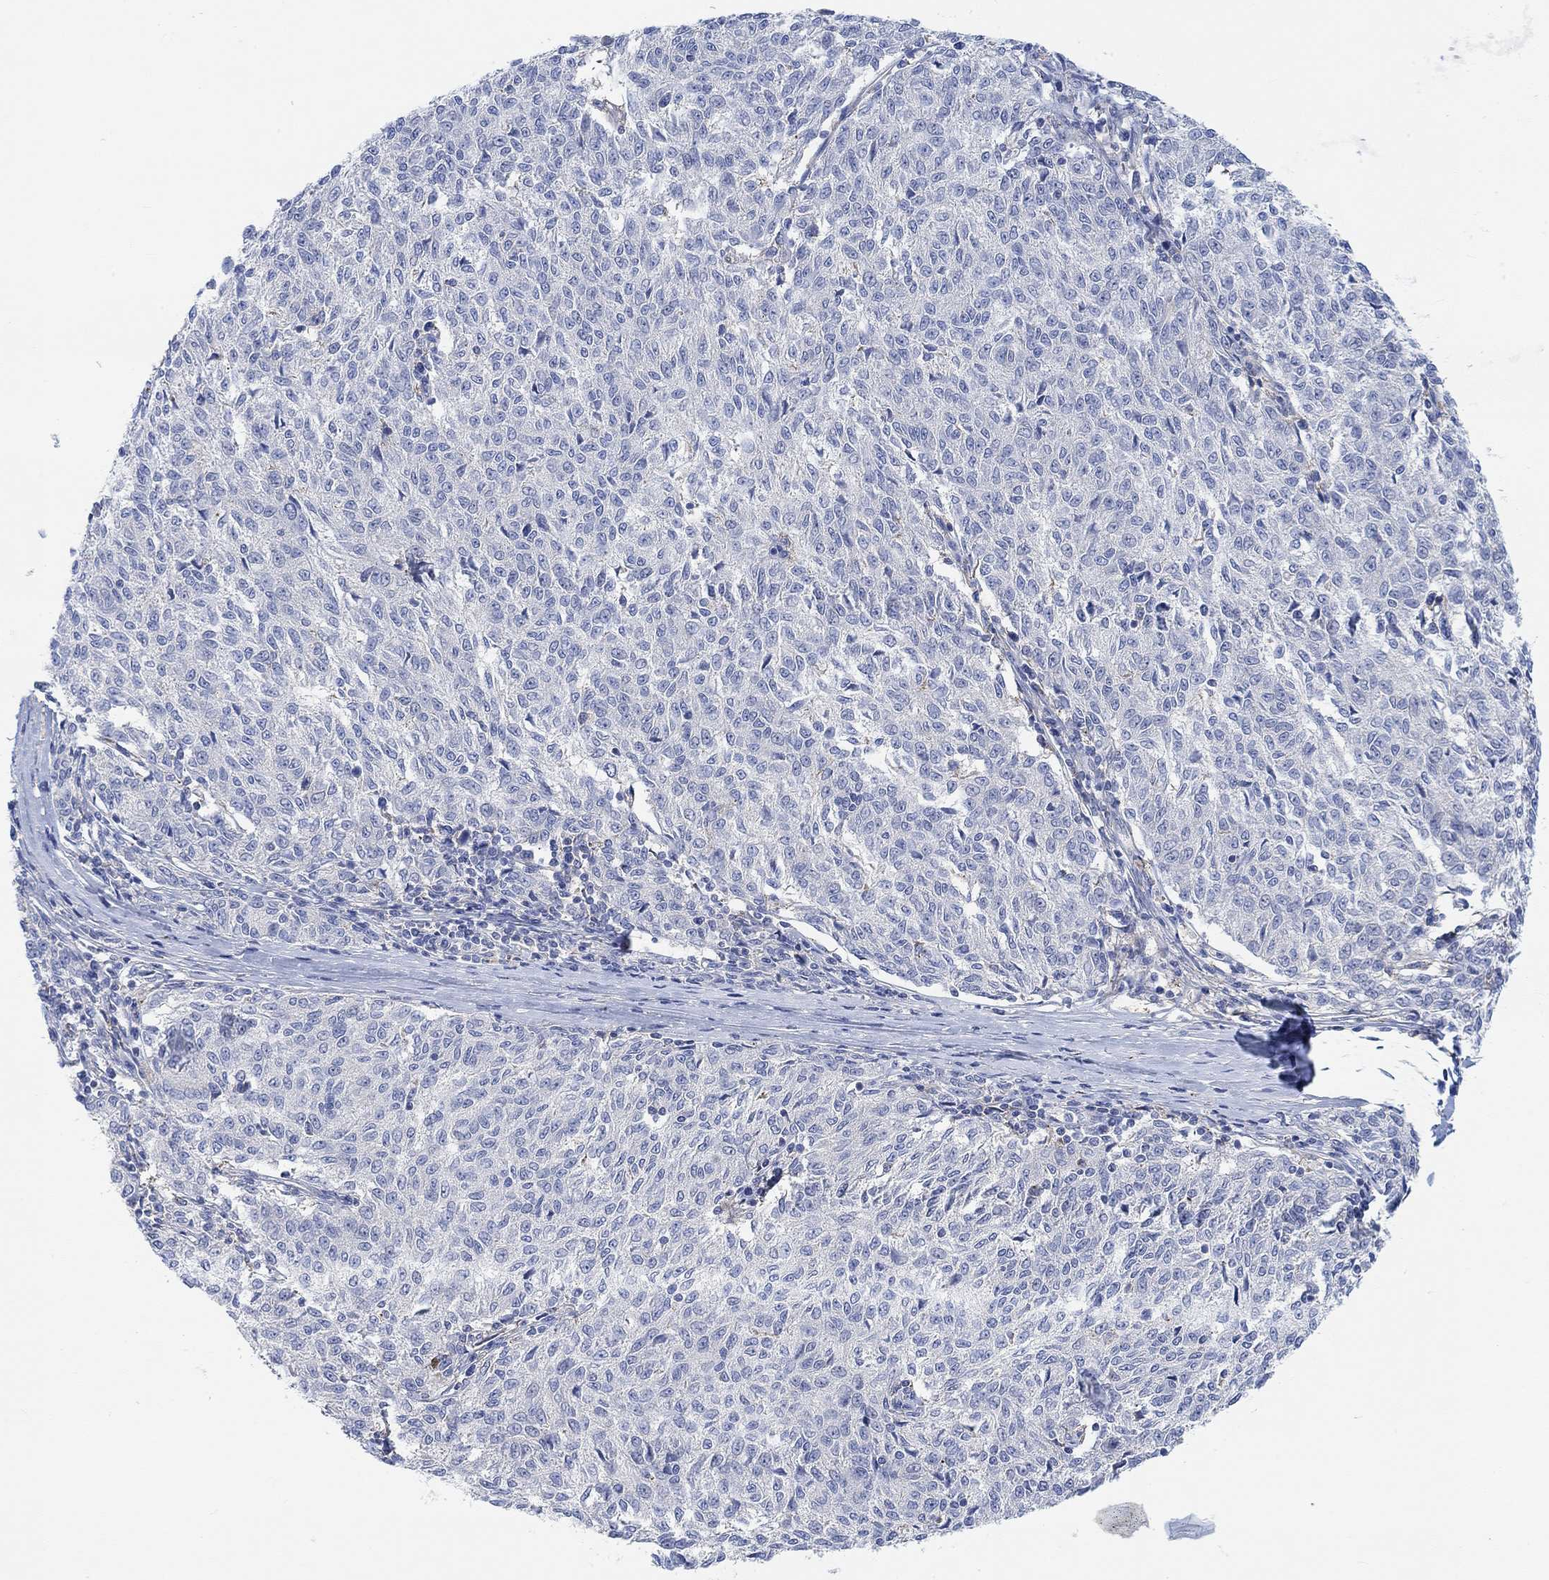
{"staining": {"intensity": "negative", "quantity": "none", "location": "none"}, "tissue": "melanoma", "cell_type": "Tumor cells", "image_type": "cancer", "snomed": [{"axis": "morphology", "description": "Malignant melanoma, NOS"}, {"axis": "topography", "description": "Skin"}], "caption": "A high-resolution image shows immunohistochemistry (IHC) staining of melanoma, which shows no significant positivity in tumor cells.", "gene": "PMFBP1", "patient": {"sex": "female", "age": 72}}